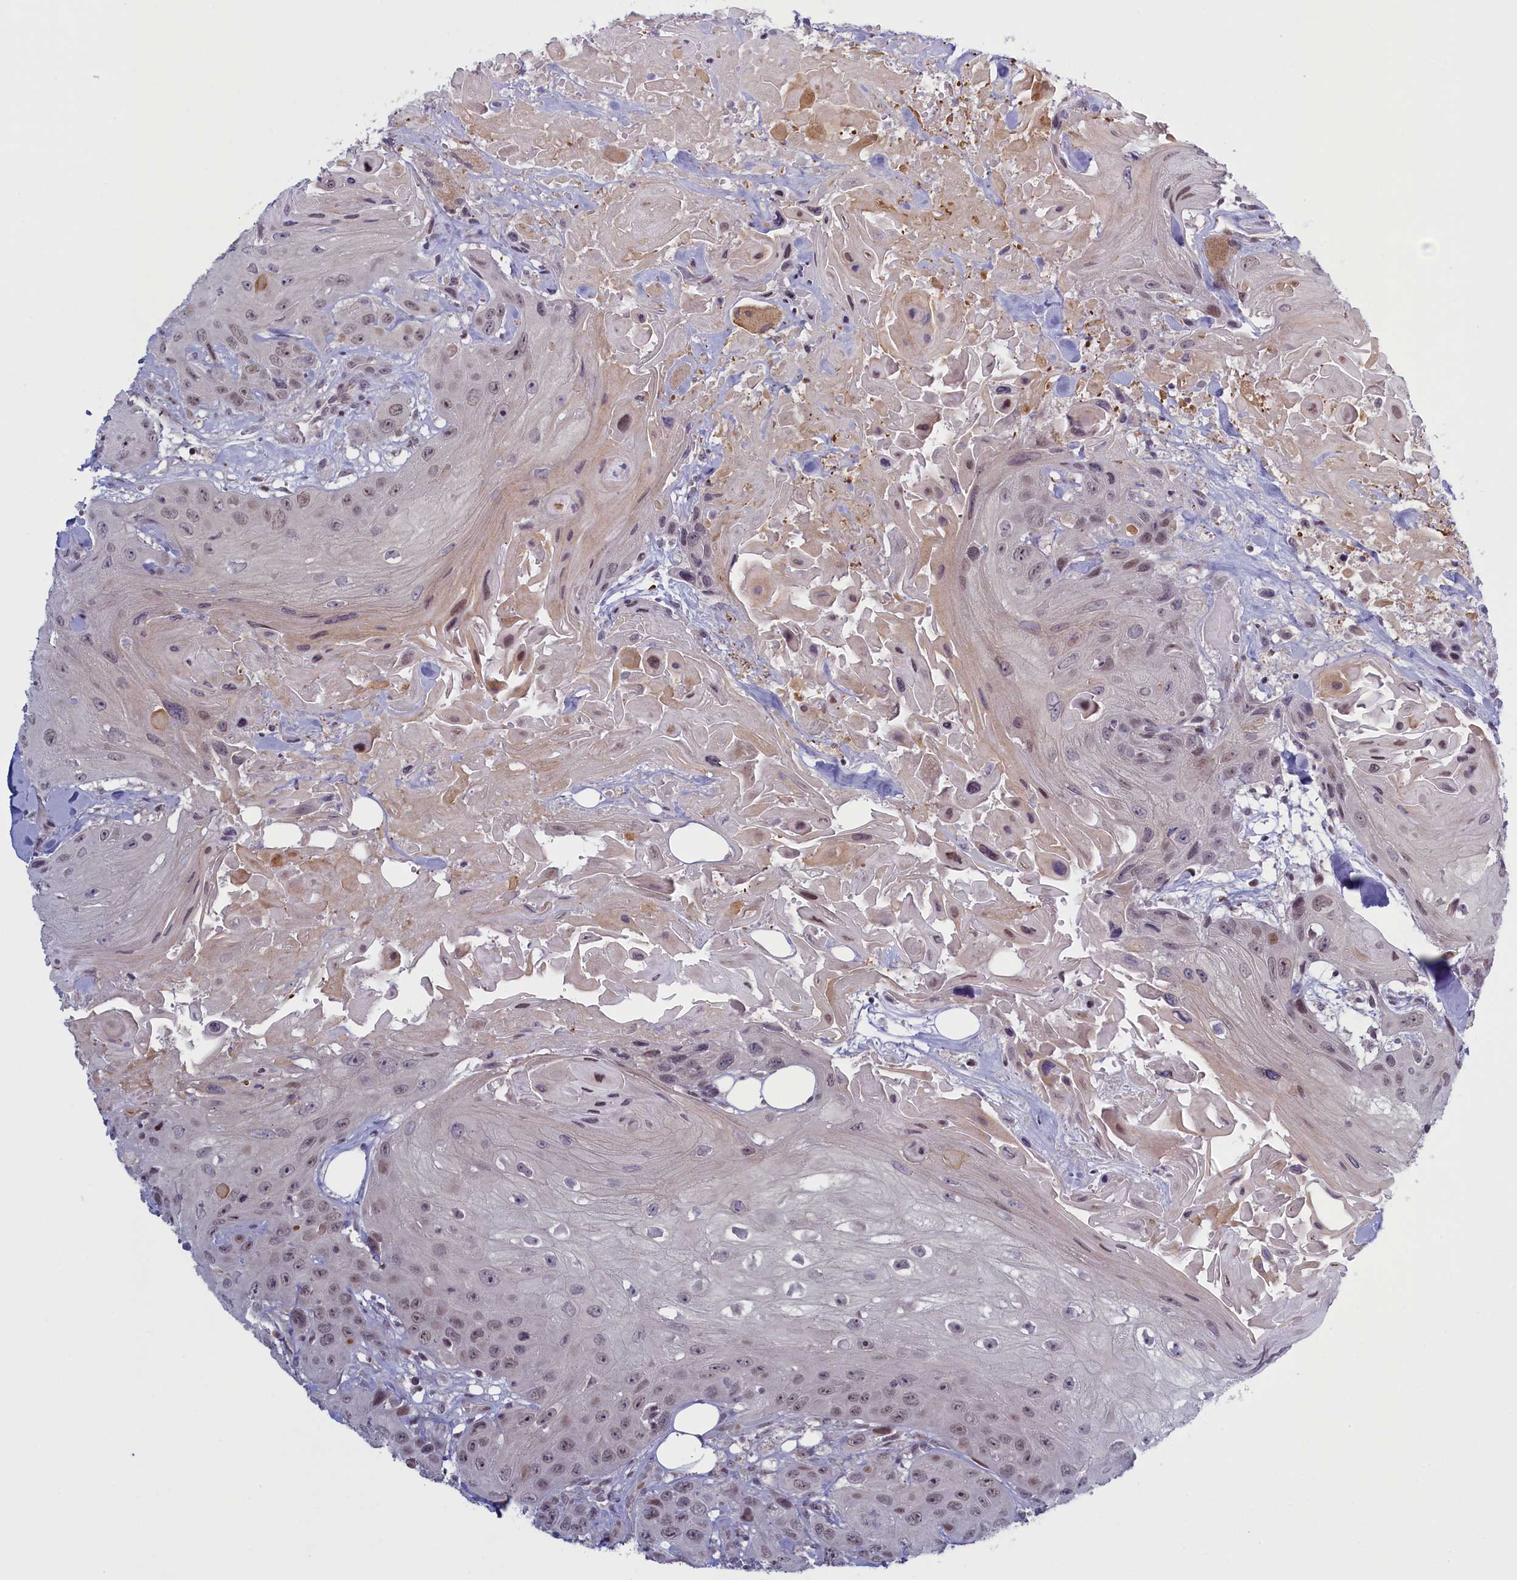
{"staining": {"intensity": "weak", "quantity": "<25%", "location": "nuclear"}, "tissue": "head and neck cancer", "cell_type": "Tumor cells", "image_type": "cancer", "snomed": [{"axis": "morphology", "description": "Squamous cell carcinoma, NOS"}, {"axis": "topography", "description": "Head-Neck"}], "caption": "Tumor cells are negative for brown protein staining in head and neck cancer (squamous cell carcinoma).", "gene": "ATF7IP2", "patient": {"sex": "male", "age": 81}}